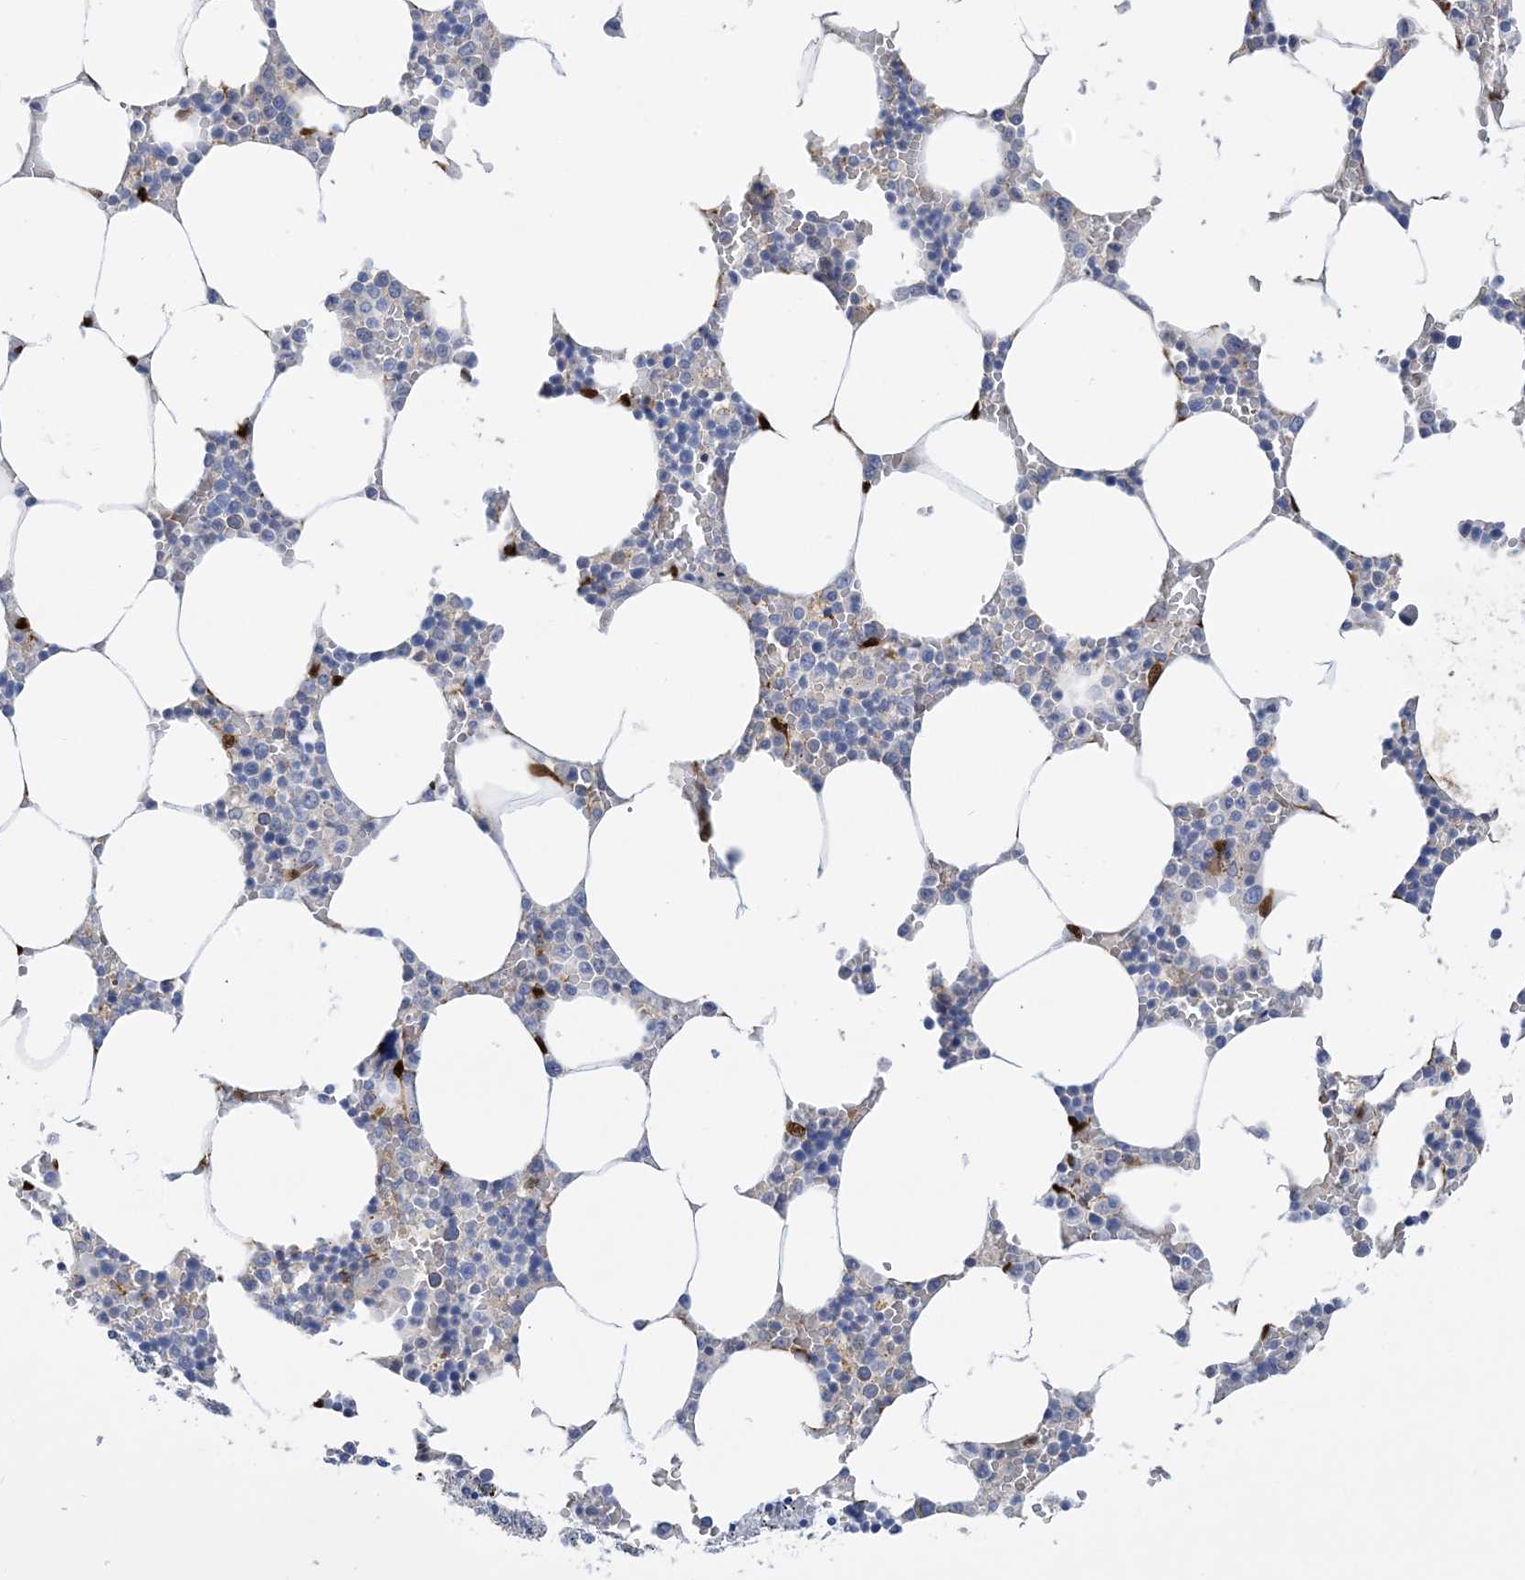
{"staining": {"intensity": "moderate", "quantity": "<25%", "location": "cytoplasmic/membranous"}, "tissue": "bone marrow", "cell_type": "Hematopoietic cells", "image_type": "normal", "snomed": [{"axis": "morphology", "description": "Normal tissue, NOS"}, {"axis": "topography", "description": "Bone marrow"}], "caption": "Bone marrow stained with DAB IHC shows low levels of moderate cytoplasmic/membranous staining in approximately <25% of hematopoietic cells. The protein of interest is stained brown, and the nuclei are stained in blue (DAB IHC with brightfield microscopy, high magnification).", "gene": "RBMS3", "patient": {"sex": "male", "age": 70}}